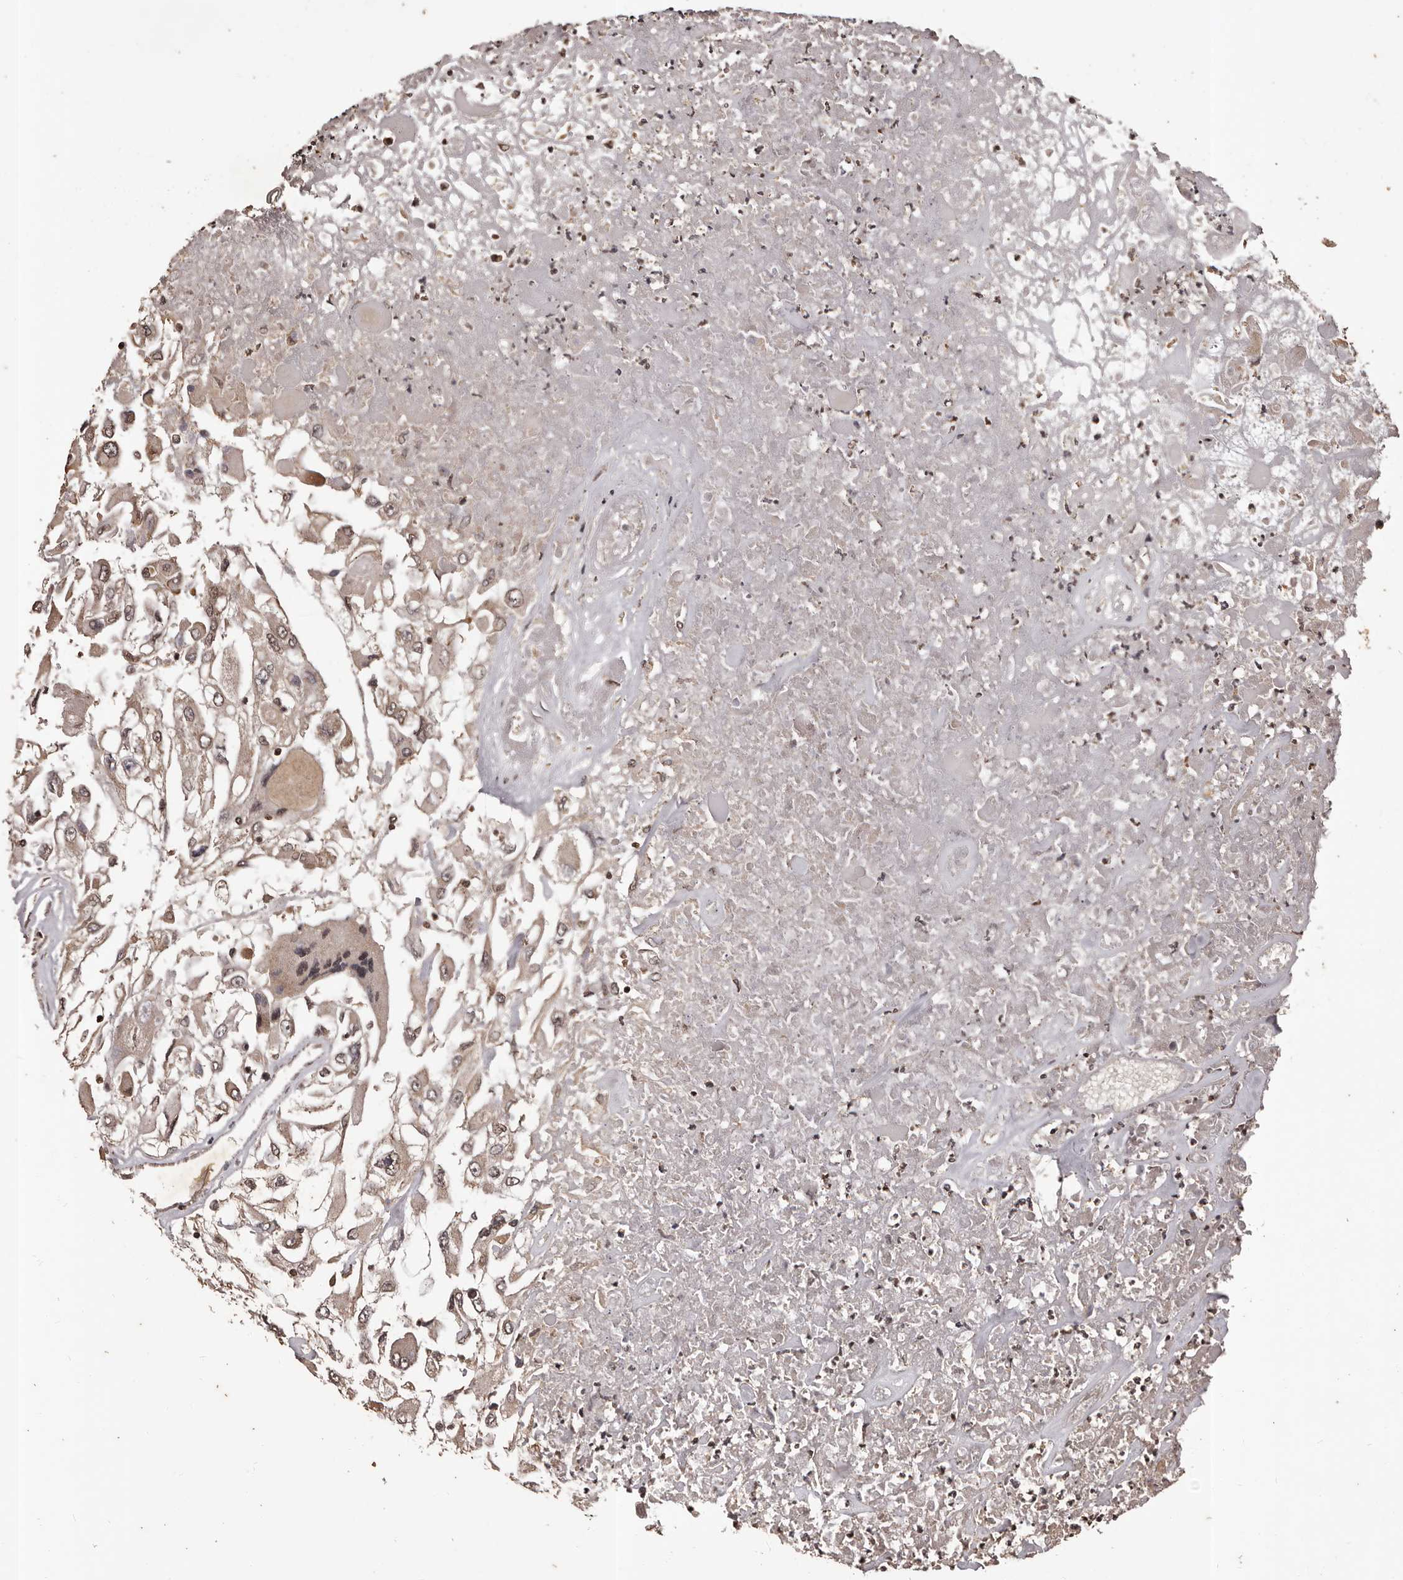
{"staining": {"intensity": "weak", "quantity": ">75%", "location": "cytoplasmic/membranous,nuclear"}, "tissue": "renal cancer", "cell_type": "Tumor cells", "image_type": "cancer", "snomed": [{"axis": "morphology", "description": "Adenocarcinoma, NOS"}, {"axis": "topography", "description": "Kidney"}], "caption": "IHC (DAB) staining of human renal adenocarcinoma displays weak cytoplasmic/membranous and nuclear protein staining in about >75% of tumor cells.", "gene": "NAV1", "patient": {"sex": "female", "age": 52}}